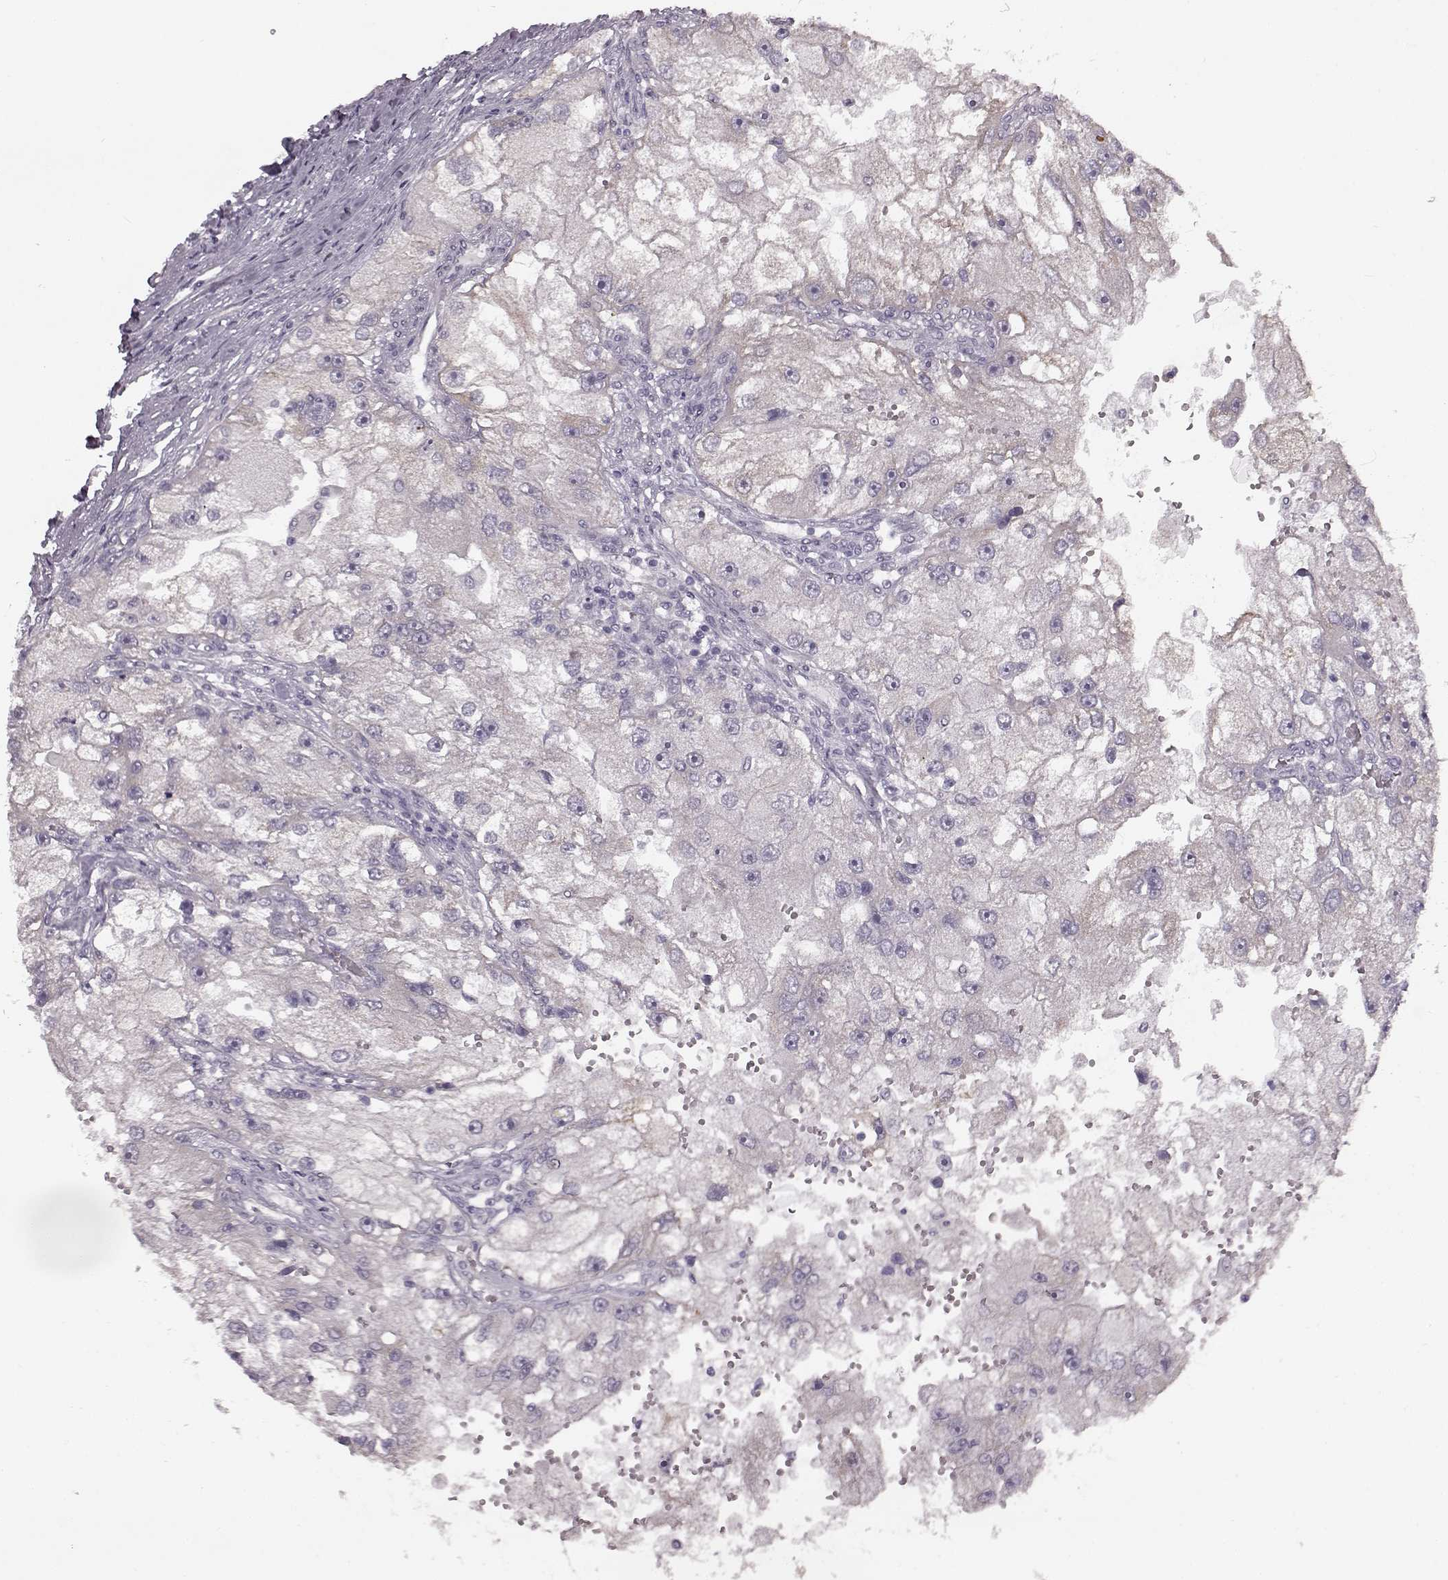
{"staining": {"intensity": "negative", "quantity": "none", "location": "none"}, "tissue": "renal cancer", "cell_type": "Tumor cells", "image_type": "cancer", "snomed": [{"axis": "morphology", "description": "Adenocarcinoma, NOS"}, {"axis": "topography", "description": "Kidney"}], "caption": "The micrograph shows no significant expression in tumor cells of renal cancer. (Stains: DAB immunohistochemistry (IHC) with hematoxylin counter stain, Microscopy: brightfield microscopy at high magnification).", "gene": "MAP6D1", "patient": {"sex": "male", "age": 63}}